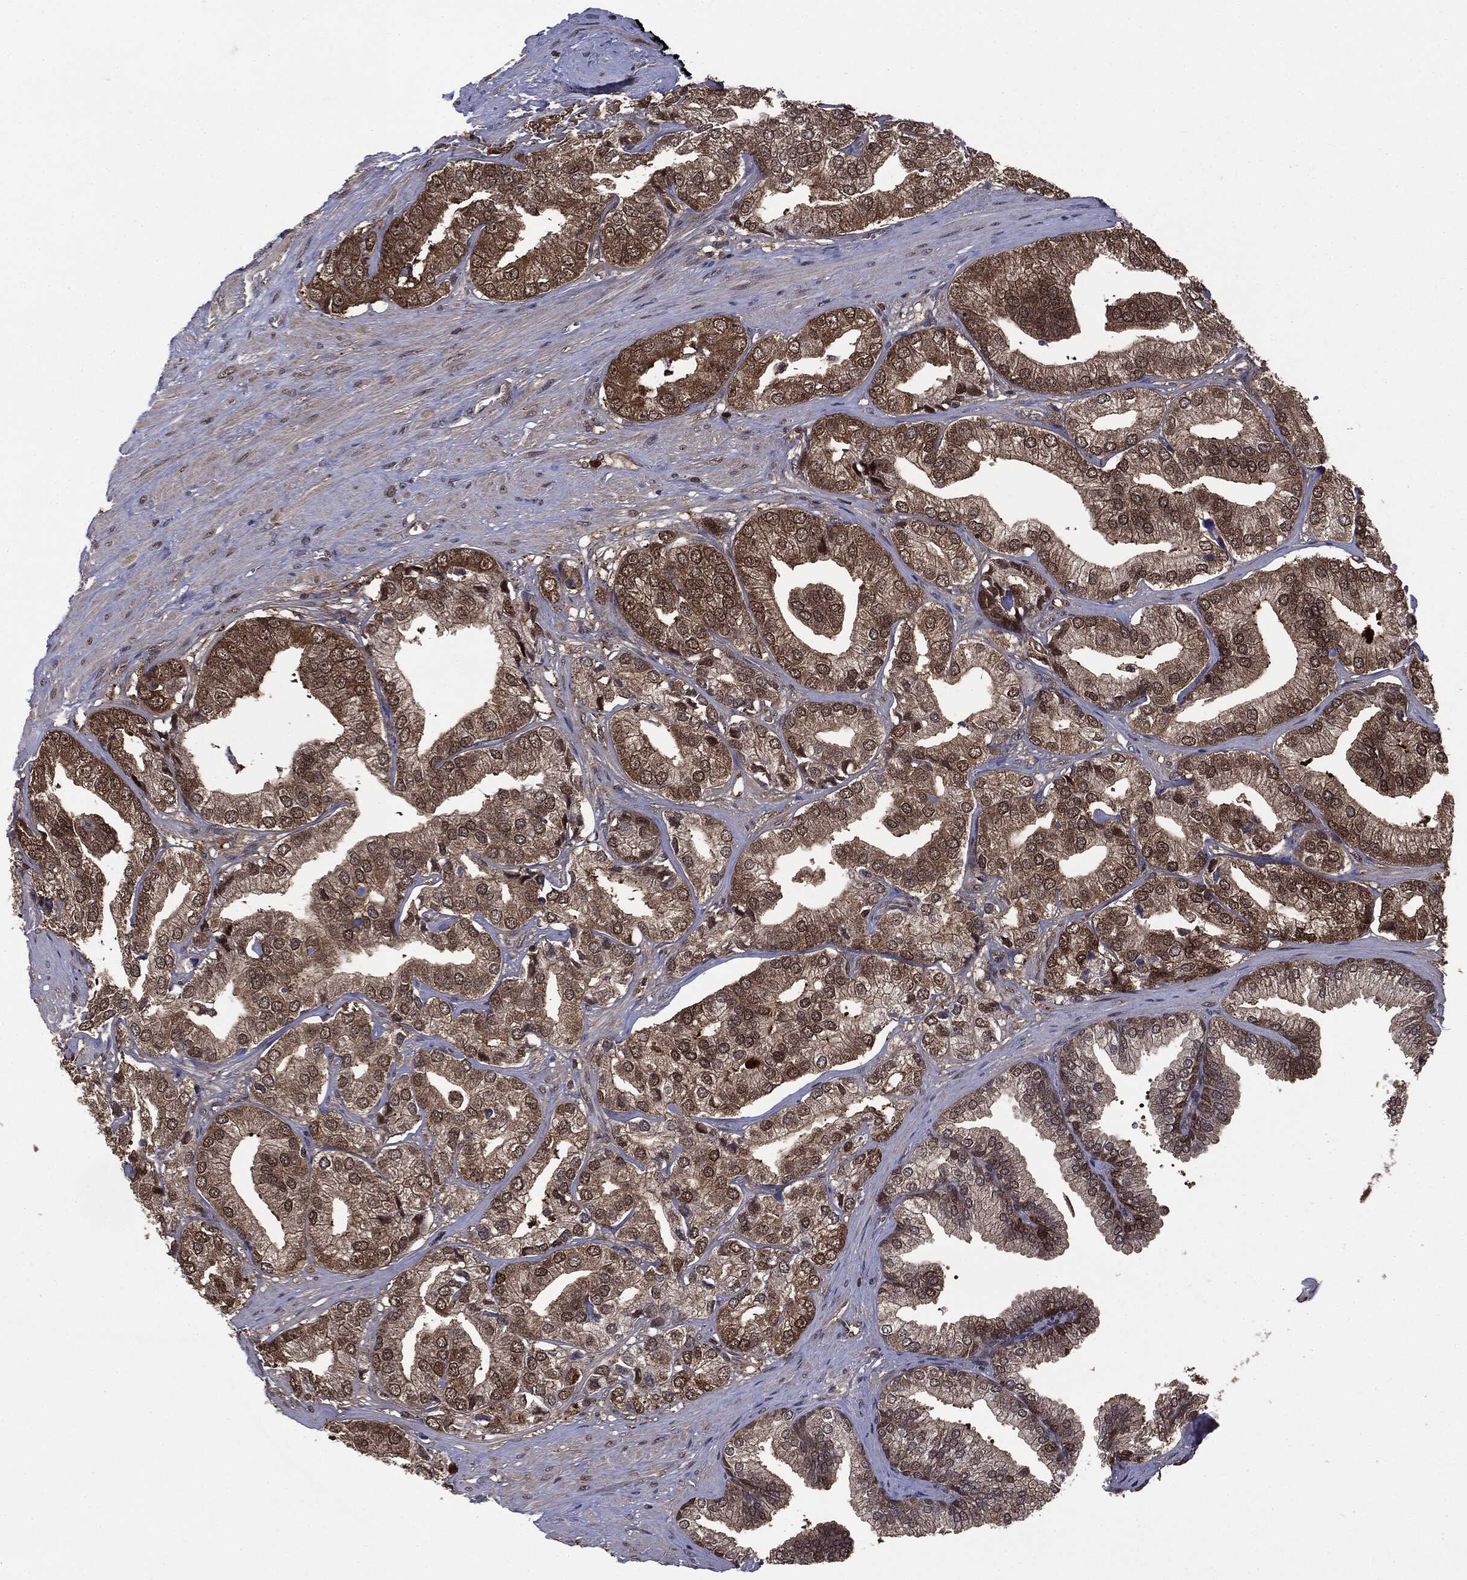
{"staining": {"intensity": "moderate", "quantity": ">75%", "location": "cytoplasmic/membranous,nuclear"}, "tissue": "prostate cancer", "cell_type": "Tumor cells", "image_type": "cancer", "snomed": [{"axis": "morphology", "description": "Adenocarcinoma, High grade"}, {"axis": "topography", "description": "Prostate"}], "caption": "DAB (3,3'-diaminobenzidine) immunohistochemical staining of human prostate cancer (adenocarcinoma (high-grade)) exhibits moderate cytoplasmic/membranous and nuclear protein staining in approximately >75% of tumor cells.", "gene": "GPI", "patient": {"sex": "male", "age": 58}}